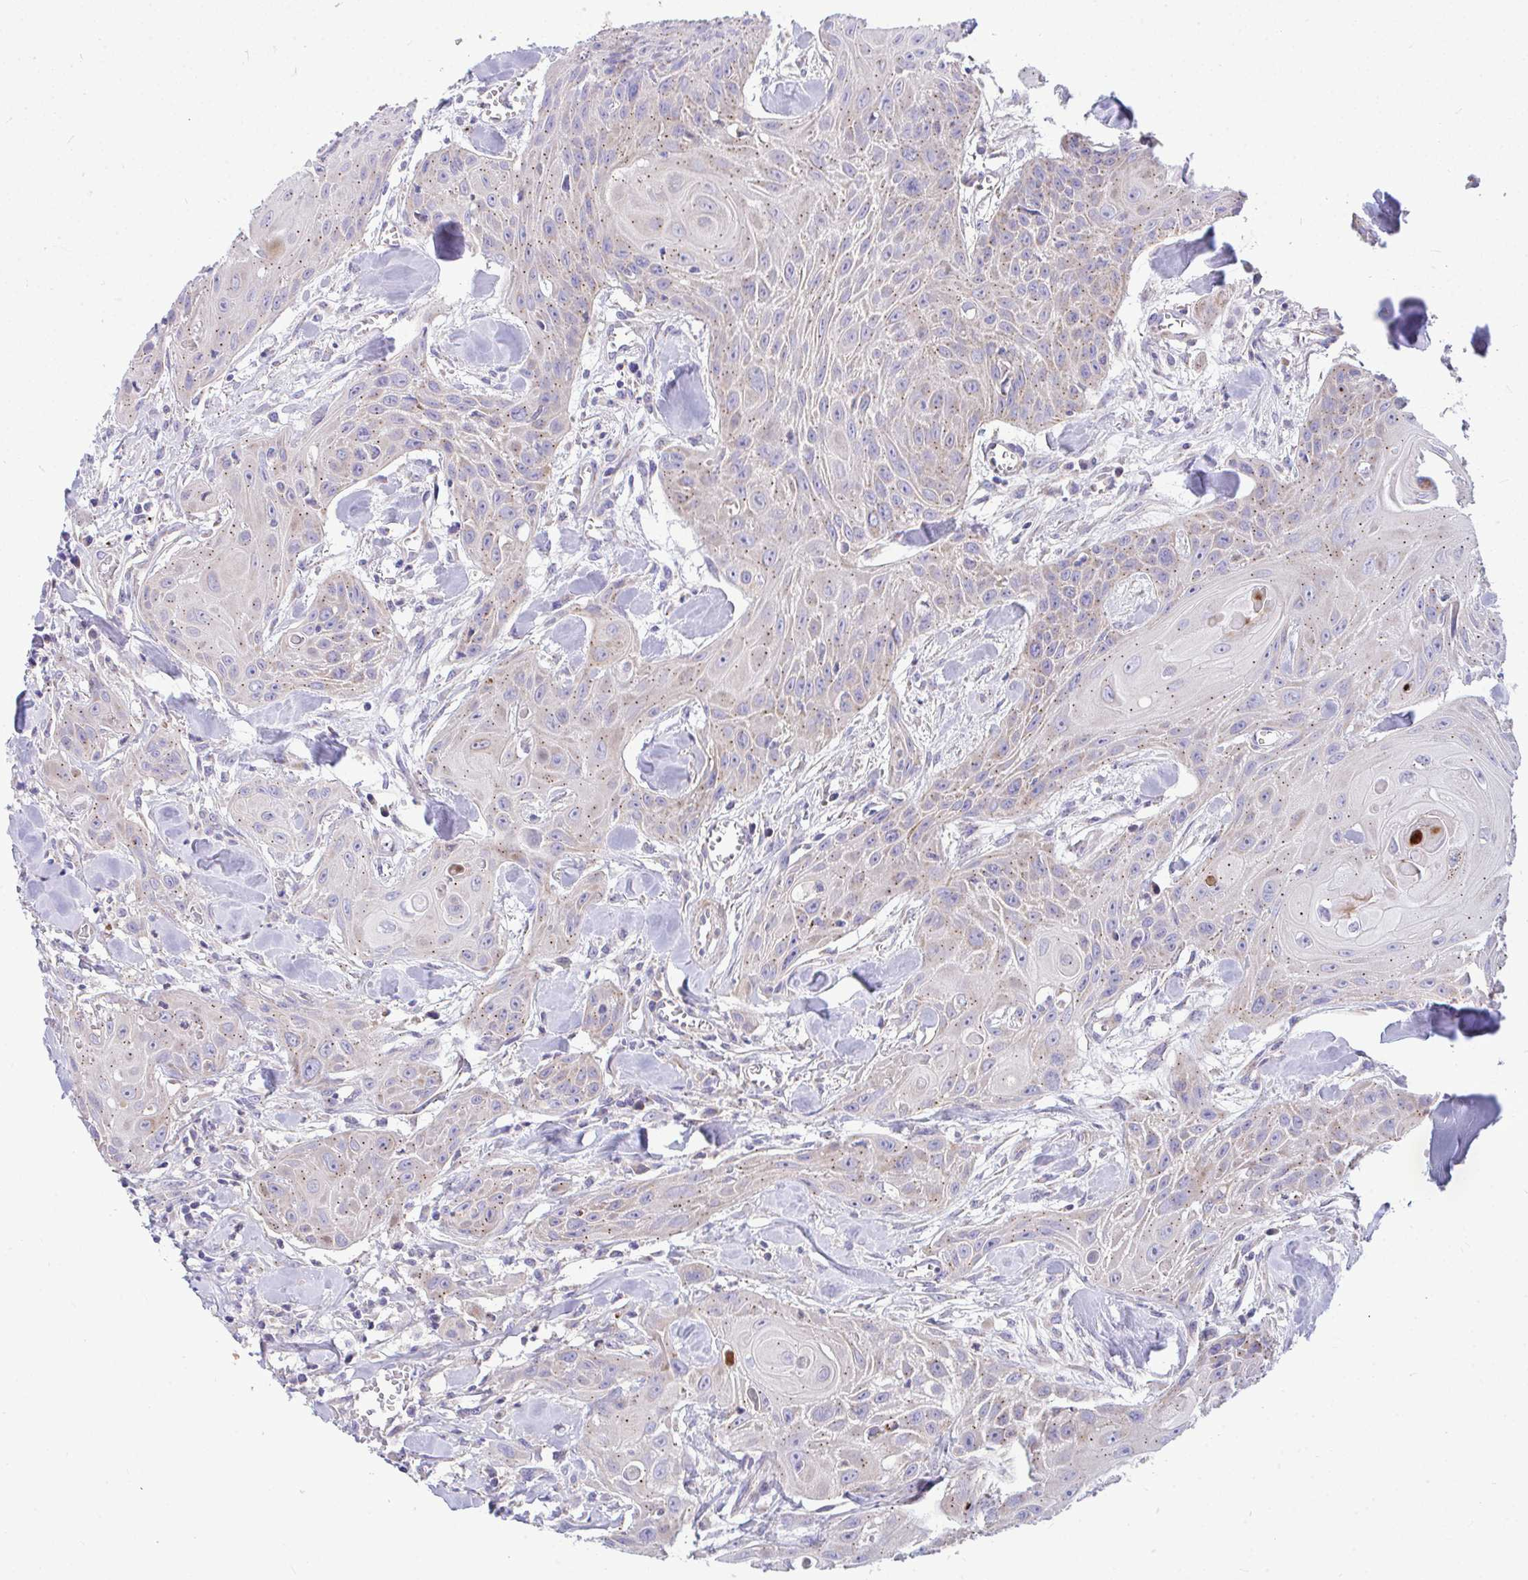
{"staining": {"intensity": "weak", "quantity": "<25%", "location": "cytoplasmic/membranous"}, "tissue": "head and neck cancer", "cell_type": "Tumor cells", "image_type": "cancer", "snomed": [{"axis": "morphology", "description": "Squamous cell carcinoma, NOS"}, {"axis": "topography", "description": "Lymph node"}, {"axis": "topography", "description": "Salivary gland"}, {"axis": "topography", "description": "Head-Neck"}], "caption": "The histopathology image exhibits no significant expression in tumor cells of head and neck cancer.", "gene": "MRPS16", "patient": {"sex": "female", "age": 74}}